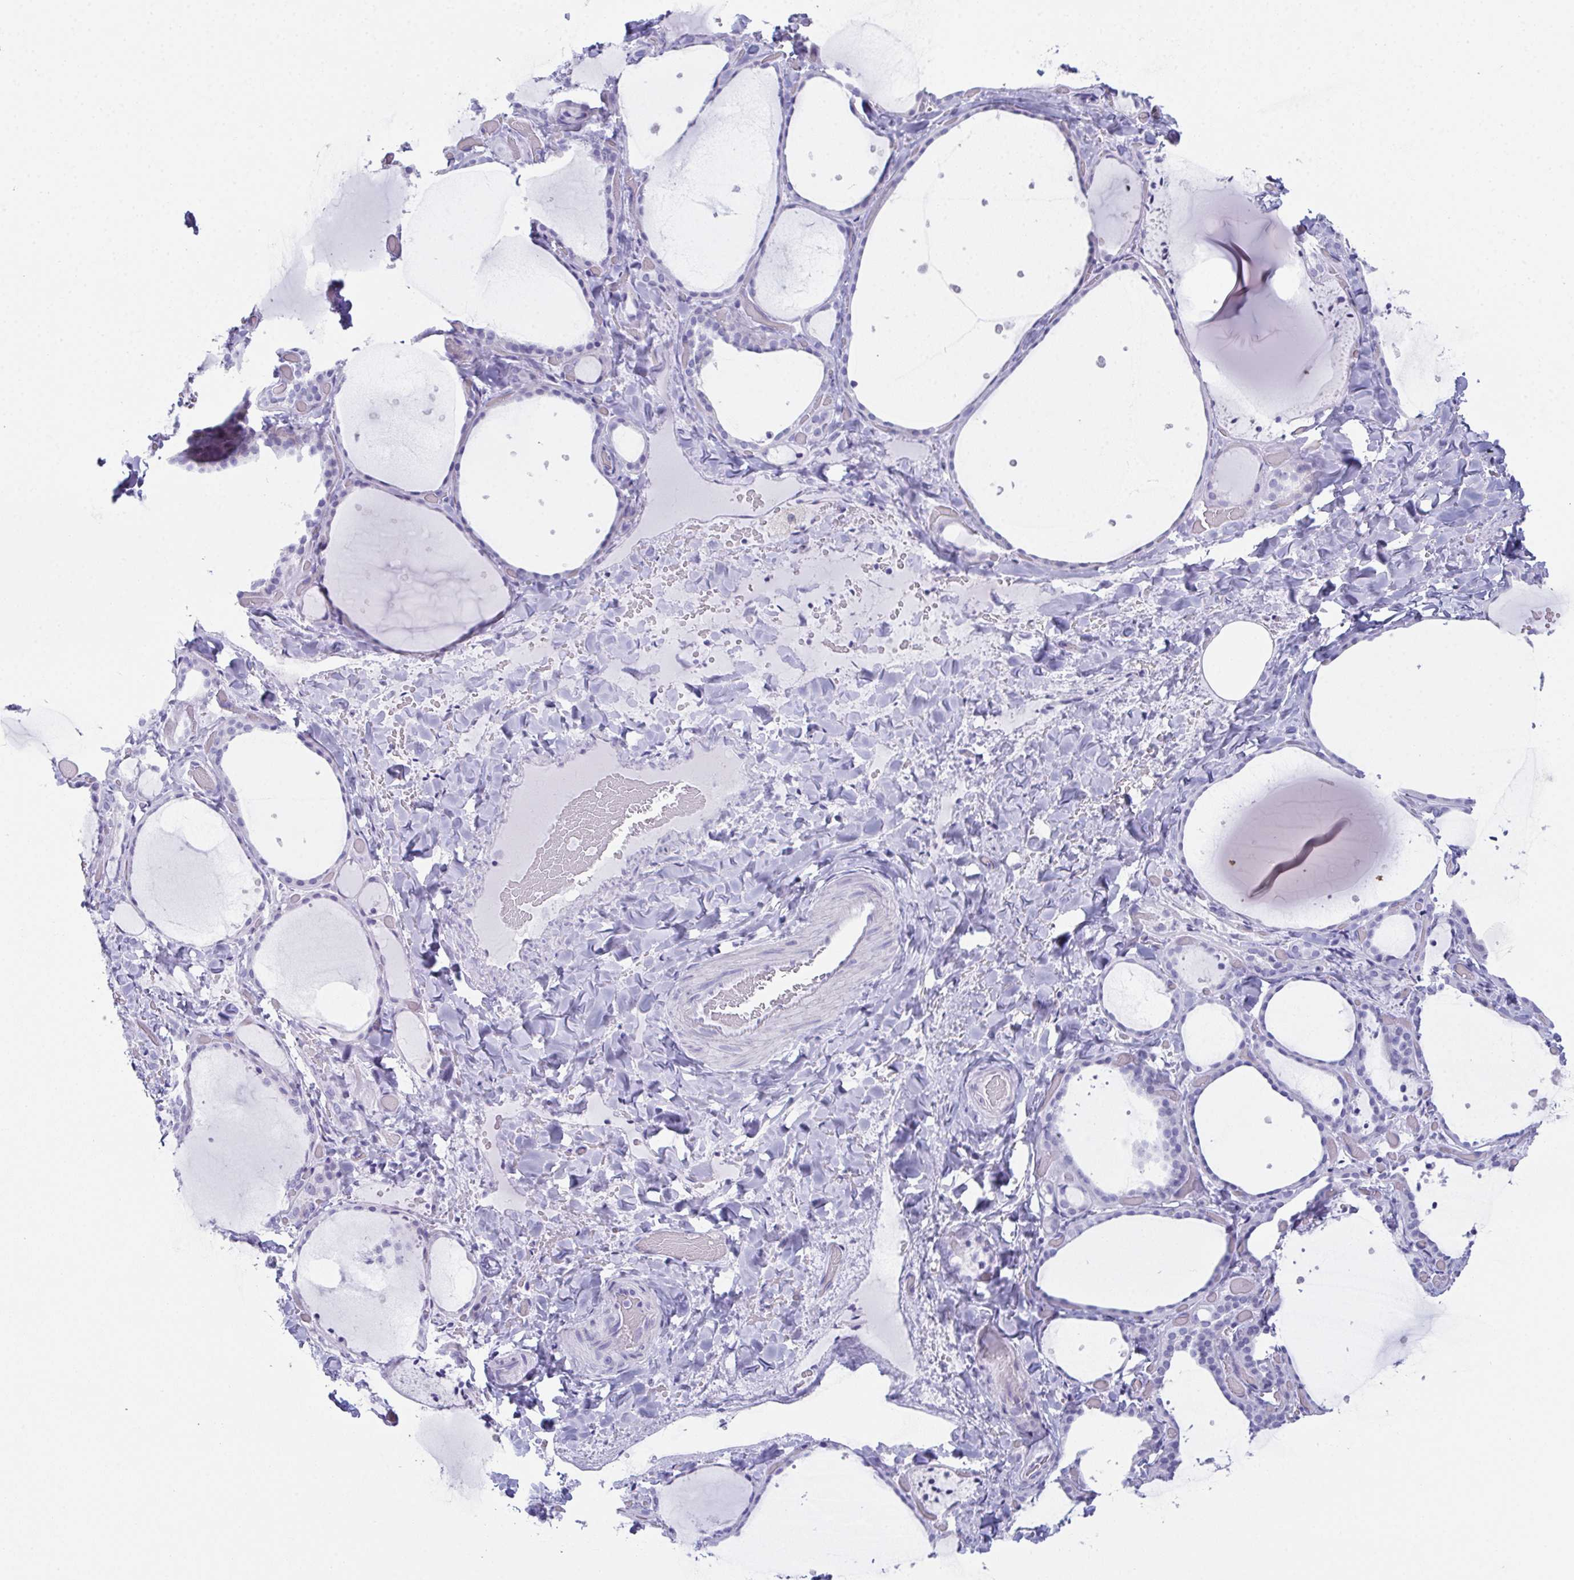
{"staining": {"intensity": "negative", "quantity": "none", "location": "none"}, "tissue": "thyroid gland", "cell_type": "Glandular cells", "image_type": "normal", "snomed": [{"axis": "morphology", "description": "Normal tissue, NOS"}, {"axis": "topography", "description": "Thyroid gland"}], "caption": "Benign thyroid gland was stained to show a protein in brown. There is no significant positivity in glandular cells.", "gene": "TEX19", "patient": {"sex": "female", "age": 36}}